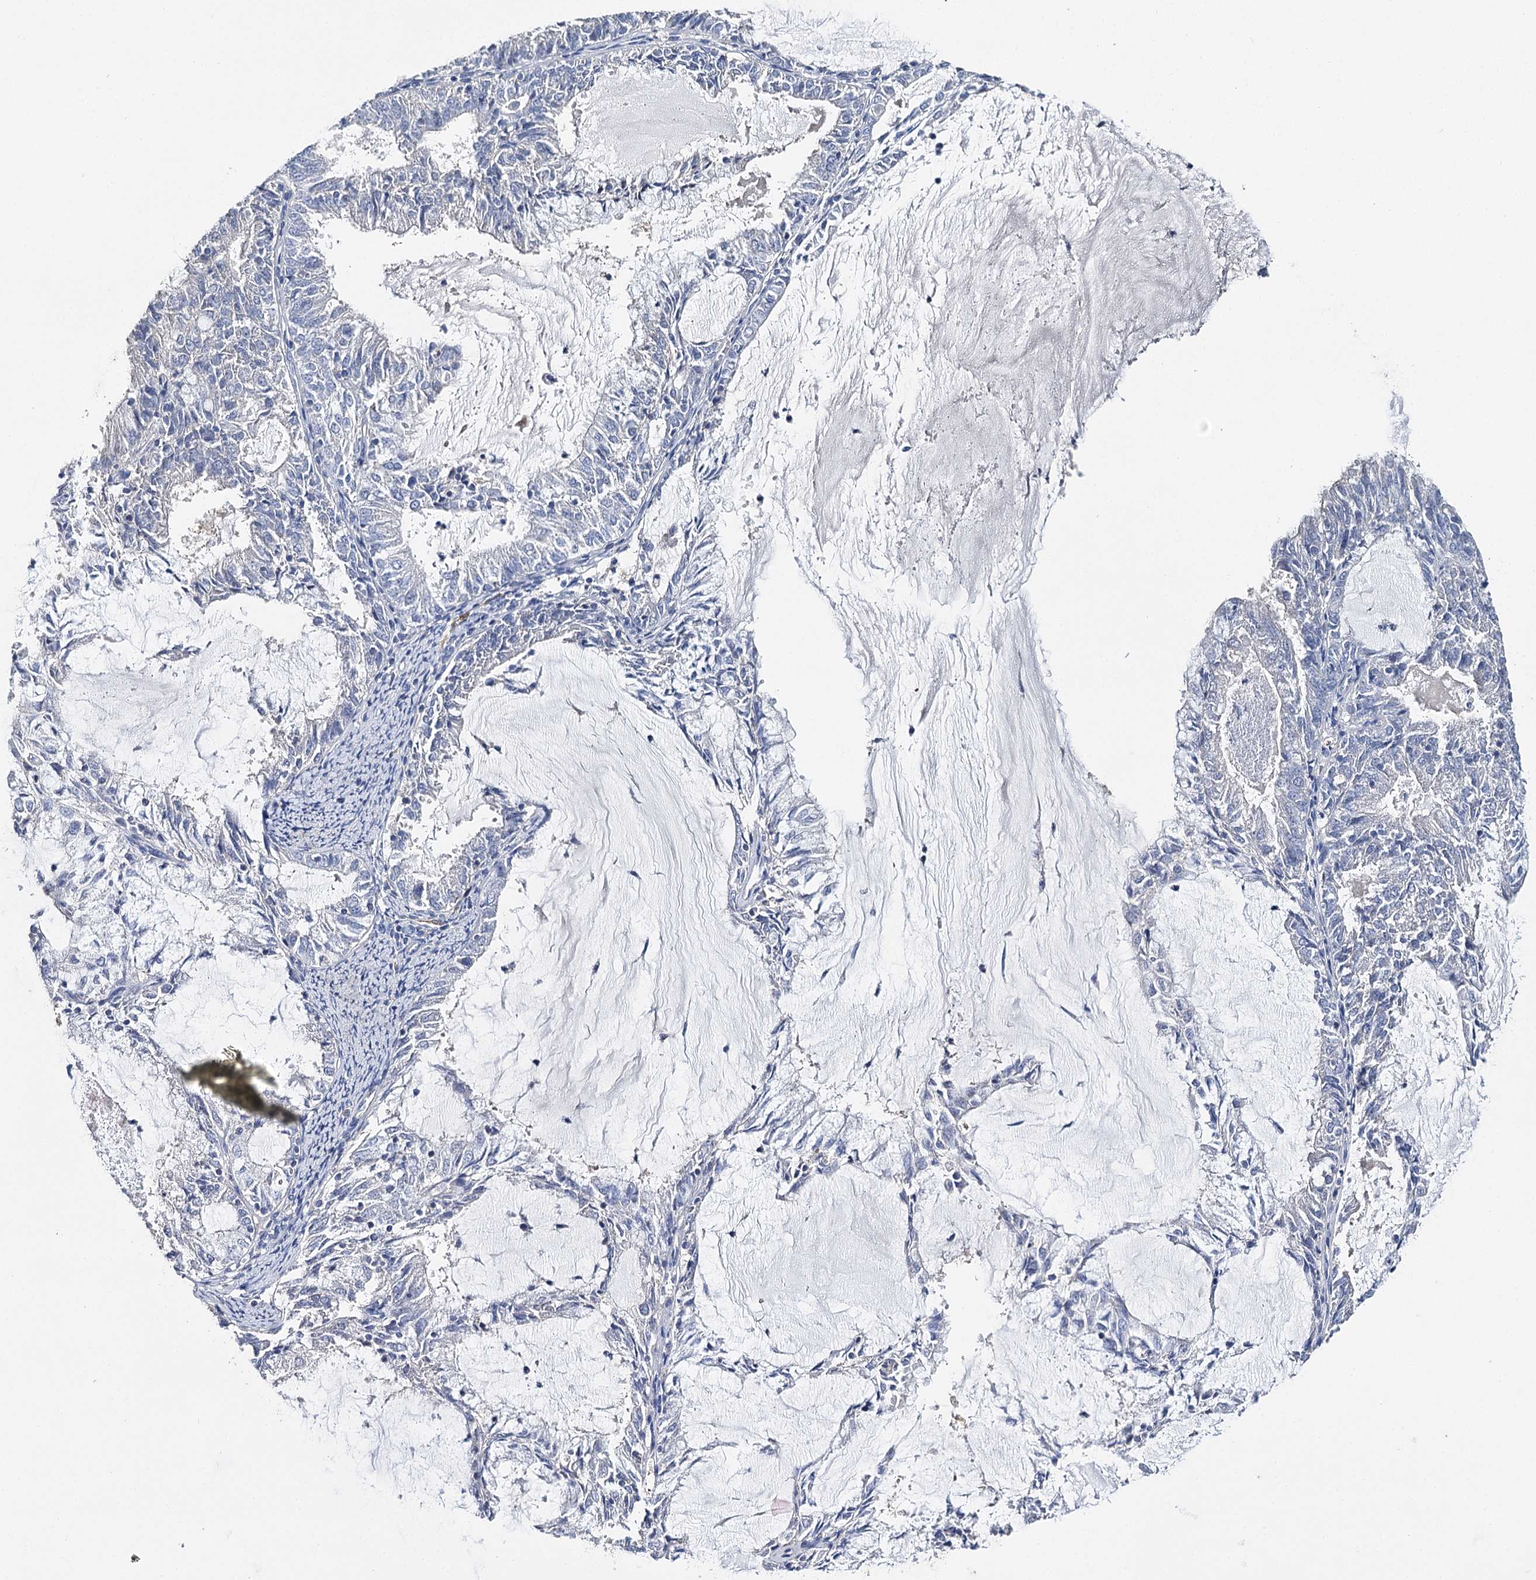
{"staining": {"intensity": "negative", "quantity": "none", "location": "none"}, "tissue": "endometrial cancer", "cell_type": "Tumor cells", "image_type": "cancer", "snomed": [{"axis": "morphology", "description": "Adenocarcinoma, NOS"}, {"axis": "topography", "description": "Endometrium"}], "caption": "Tumor cells show no significant positivity in adenocarcinoma (endometrial). (DAB IHC with hematoxylin counter stain).", "gene": "EPYC", "patient": {"sex": "female", "age": 57}}